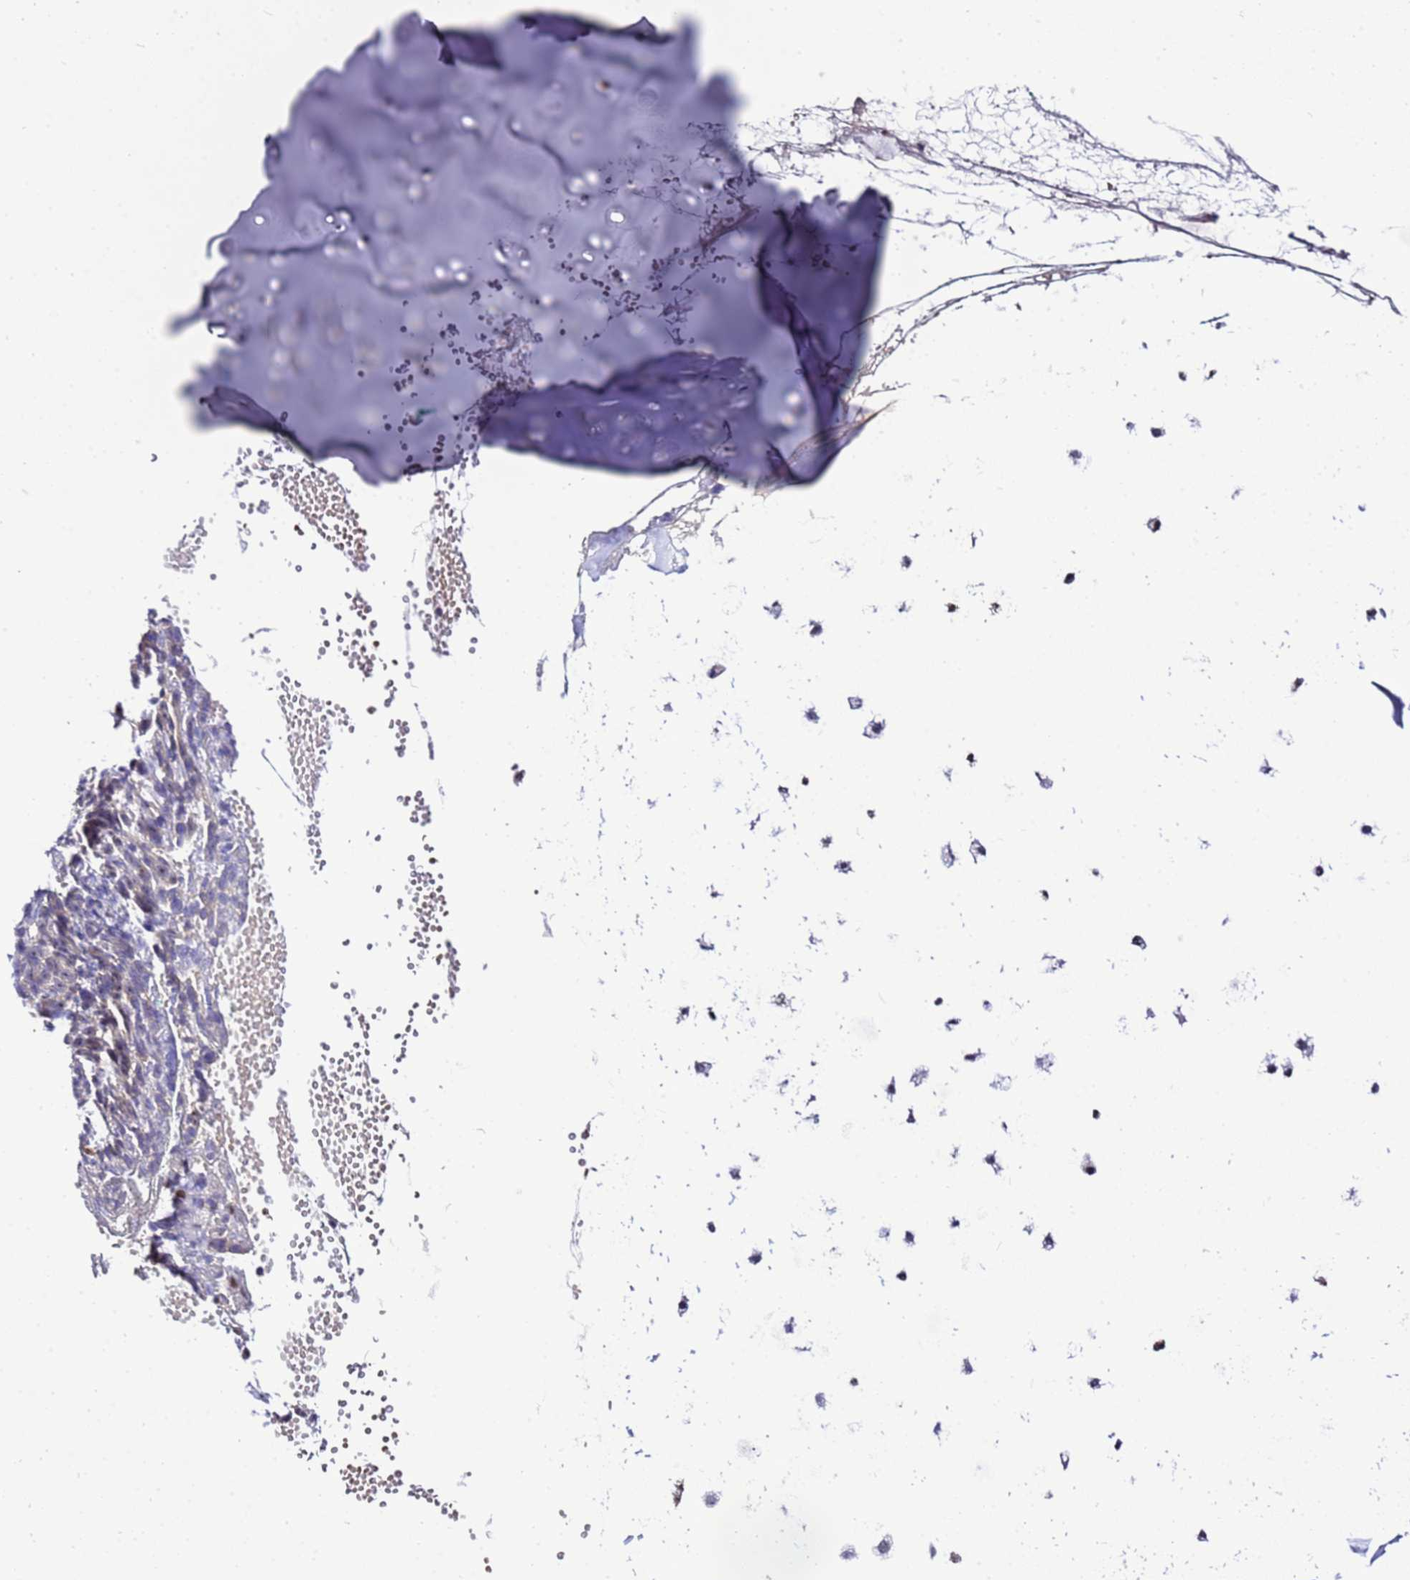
{"staining": {"intensity": "negative", "quantity": "none", "location": "none"}, "tissue": "adipose tissue", "cell_type": "Adipocytes", "image_type": "normal", "snomed": [{"axis": "morphology", "description": "Normal tissue, NOS"}, {"axis": "morphology", "description": "Basal cell carcinoma"}, {"axis": "topography", "description": "Cartilage tissue"}, {"axis": "topography", "description": "Nasopharynx"}, {"axis": "topography", "description": "Oral tissue"}], "caption": "Protein analysis of benign adipose tissue displays no significant staining in adipocytes. (Immunohistochemistry, brightfield microscopy, high magnification).", "gene": "C19orf47", "patient": {"sex": "female", "age": 77}}